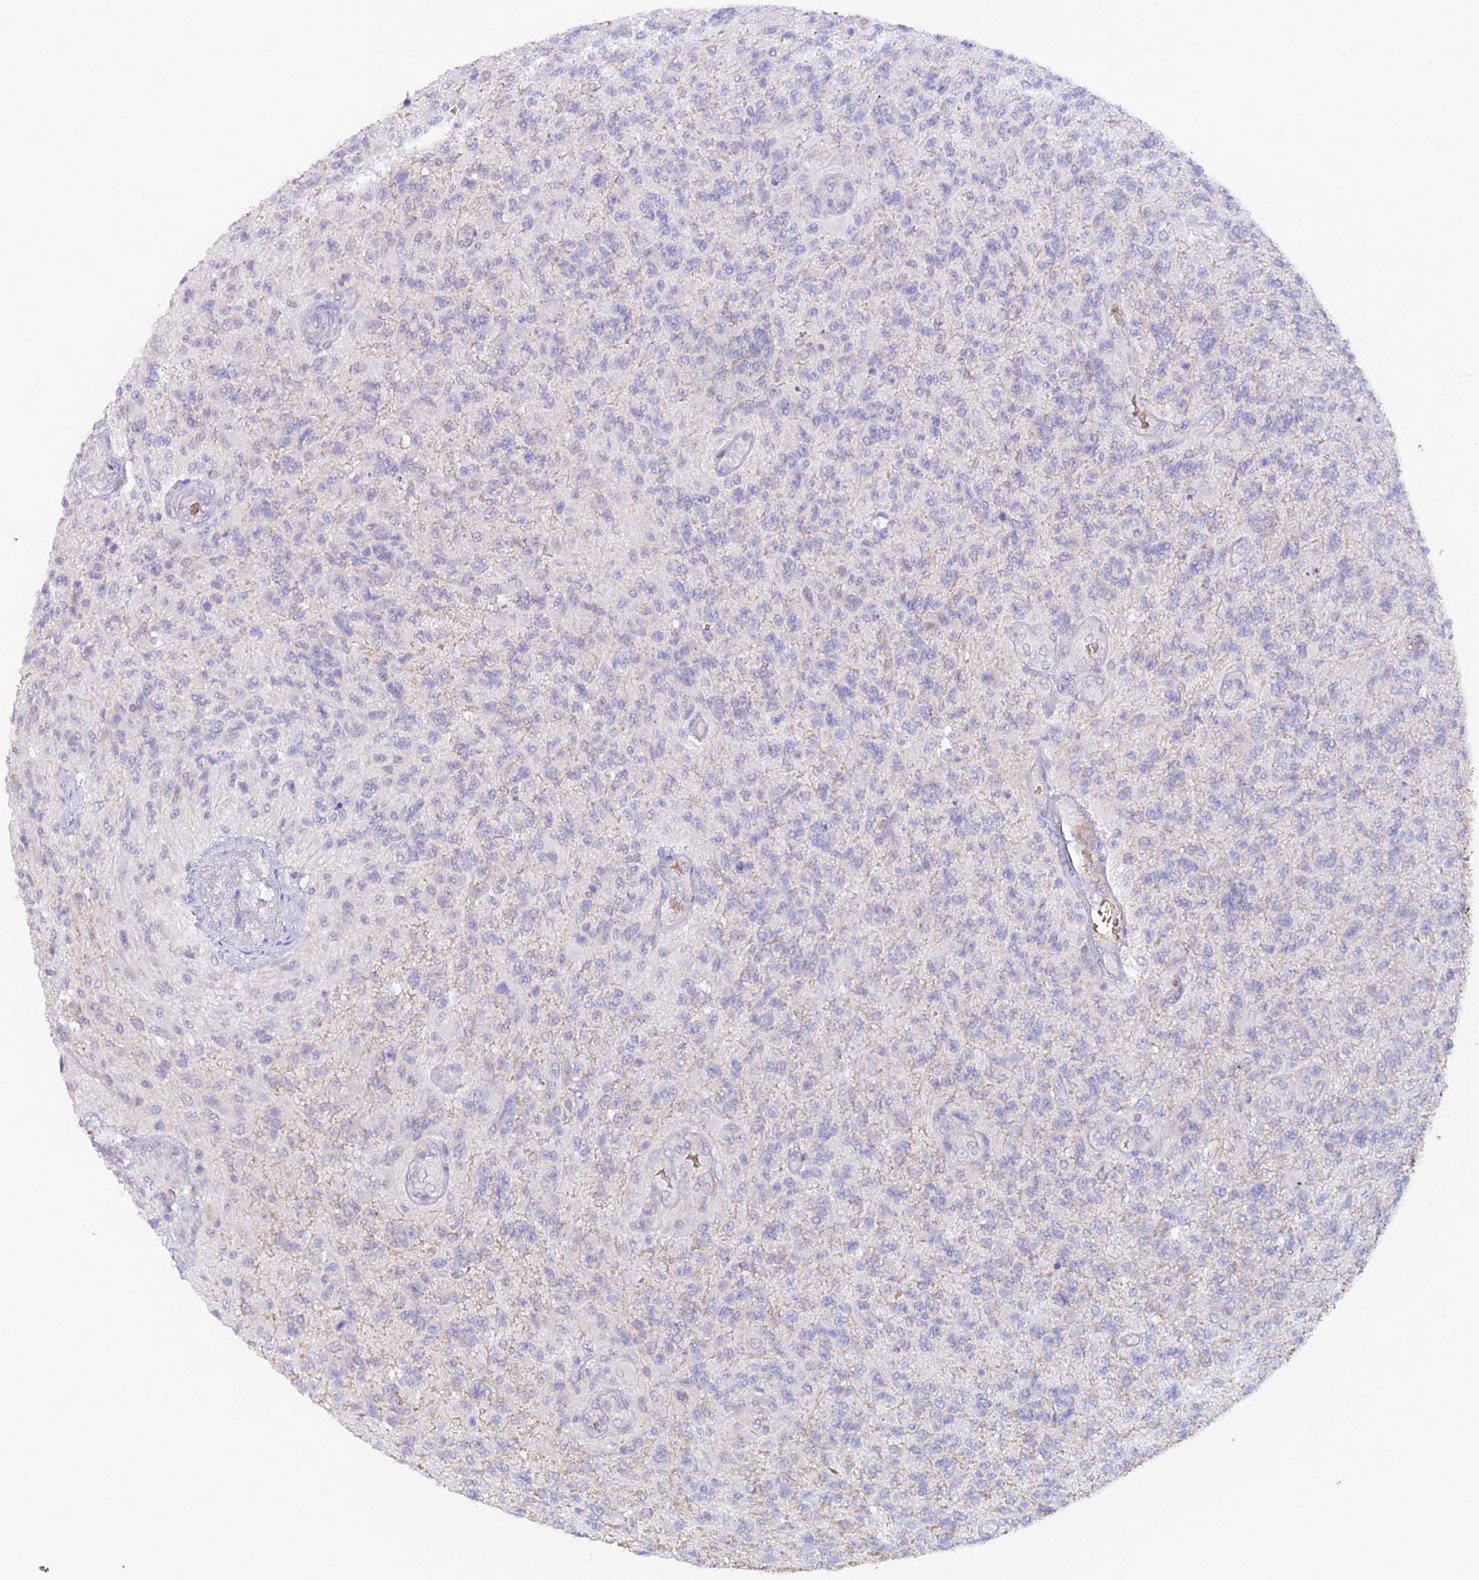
{"staining": {"intensity": "negative", "quantity": "none", "location": "none"}, "tissue": "glioma", "cell_type": "Tumor cells", "image_type": "cancer", "snomed": [{"axis": "morphology", "description": "Glioma, malignant, High grade"}, {"axis": "topography", "description": "Brain"}], "caption": "High power microscopy histopathology image of an immunohistochemistry (IHC) histopathology image of malignant glioma (high-grade), revealing no significant expression in tumor cells.", "gene": "CFAP45", "patient": {"sex": "male", "age": 56}}